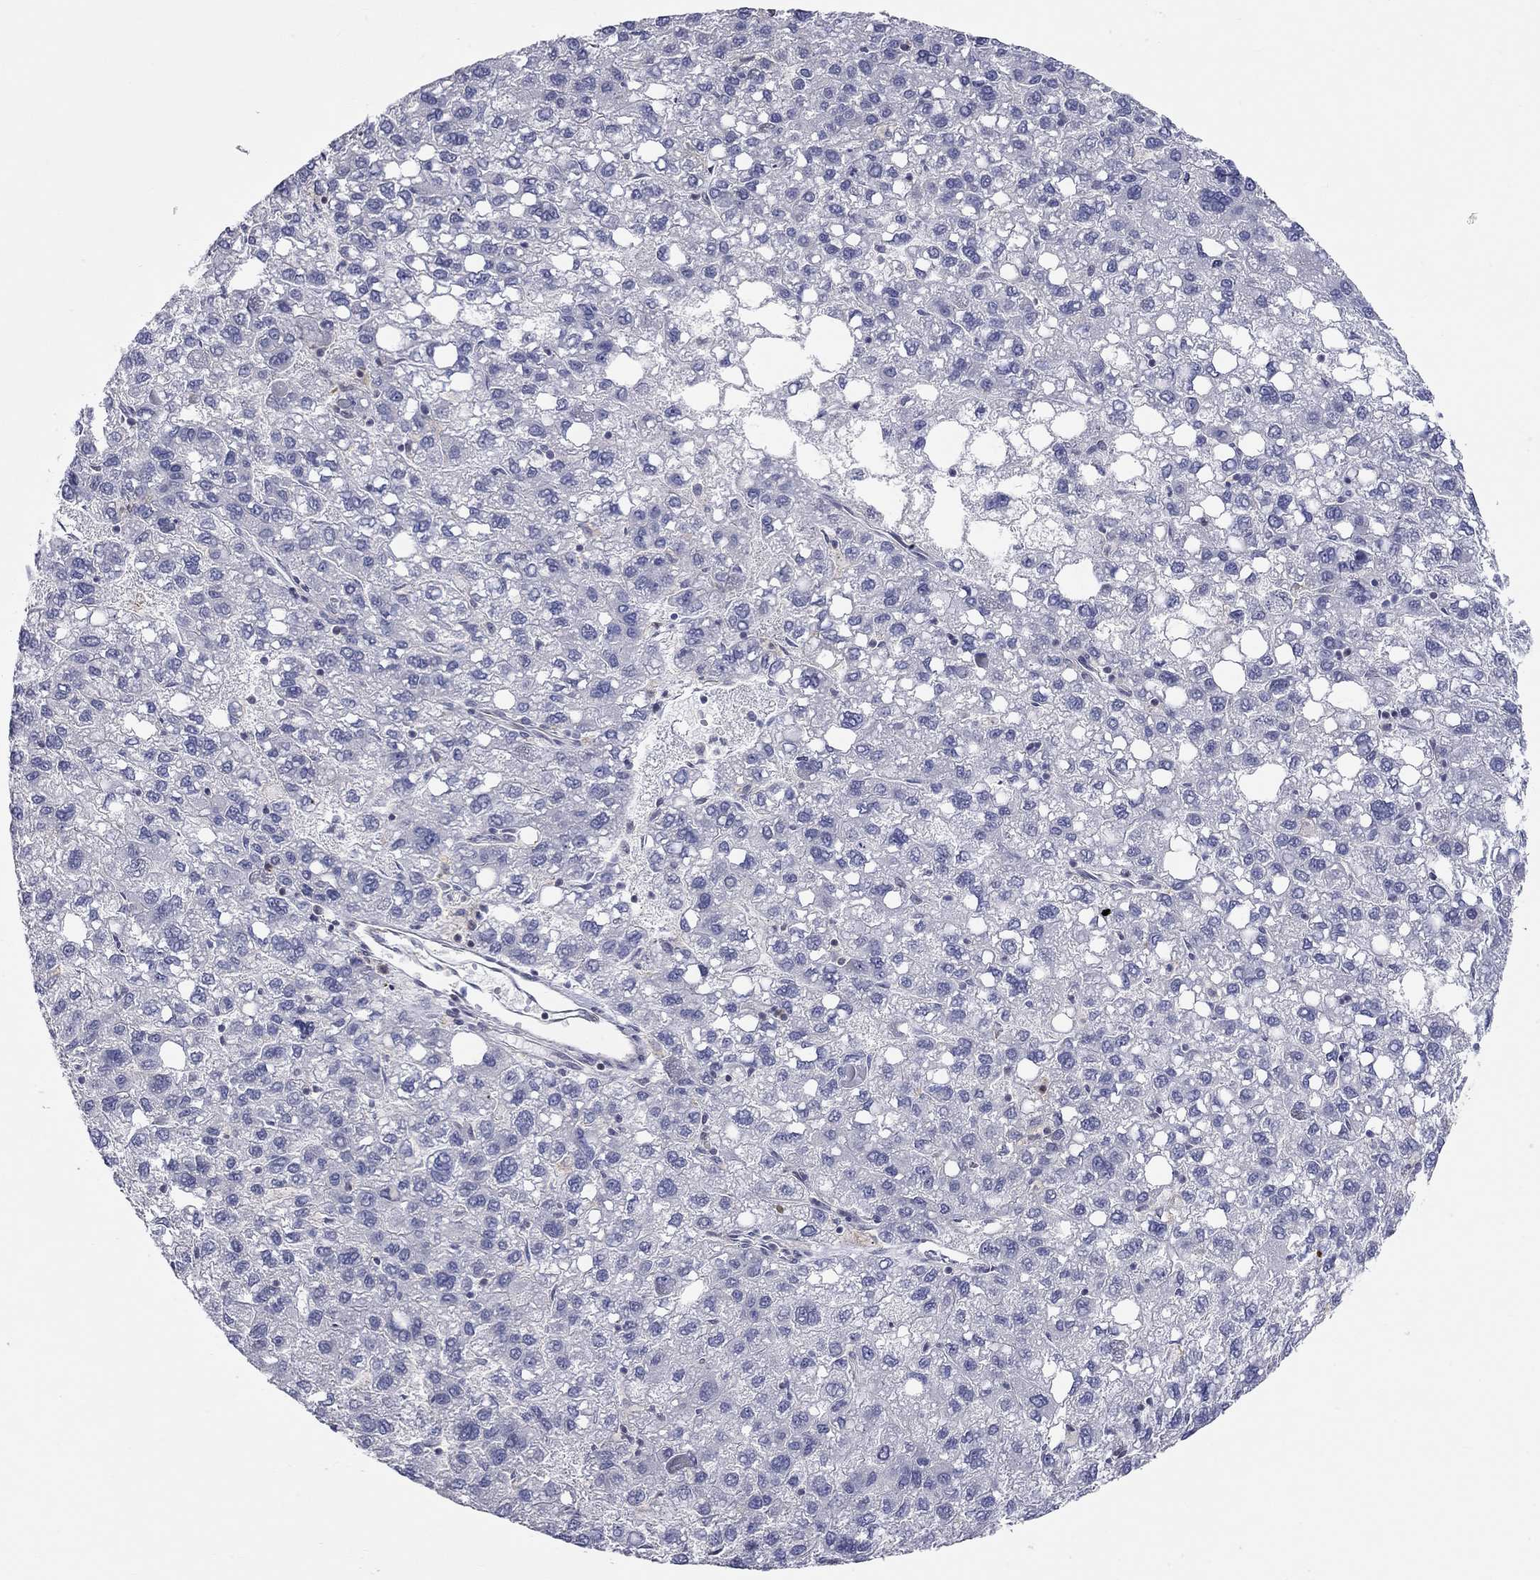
{"staining": {"intensity": "negative", "quantity": "none", "location": "none"}, "tissue": "liver cancer", "cell_type": "Tumor cells", "image_type": "cancer", "snomed": [{"axis": "morphology", "description": "Carcinoma, Hepatocellular, NOS"}, {"axis": "topography", "description": "Liver"}], "caption": "The immunohistochemistry photomicrograph has no significant positivity in tumor cells of liver hepatocellular carcinoma tissue.", "gene": "PCDHGA10", "patient": {"sex": "female", "age": 82}}